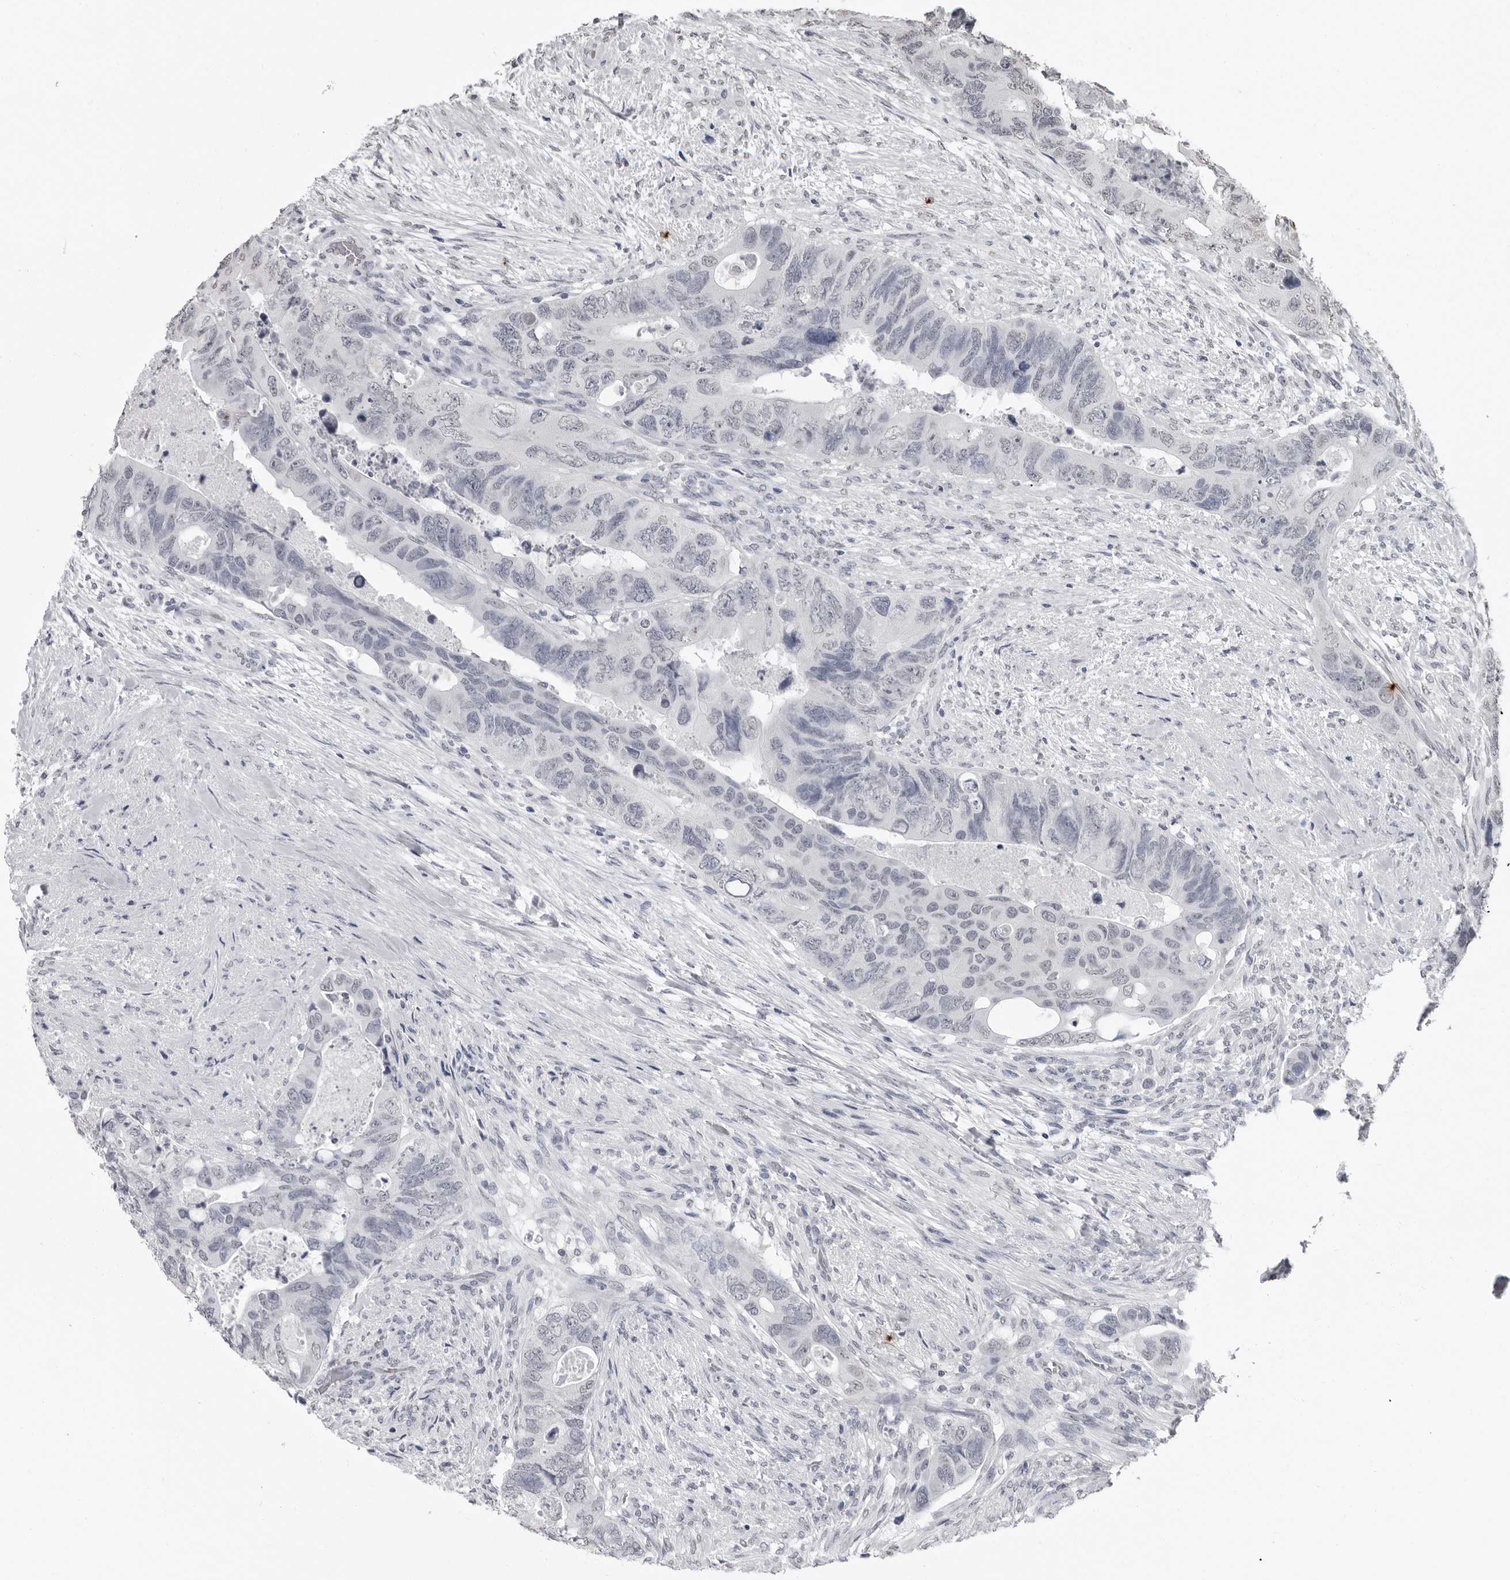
{"staining": {"intensity": "weak", "quantity": "<25%", "location": "nuclear"}, "tissue": "colorectal cancer", "cell_type": "Tumor cells", "image_type": "cancer", "snomed": [{"axis": "morphology", "description": "Adenocarcinoma, NOS"}, {"axis": "topography", "description": "Rectum"}], "caption": "There is no significant positivity in tumor cells of colorectal cancer.", "gene": "HEPACAM", "patient": {"sex": "male", "age": 63}}